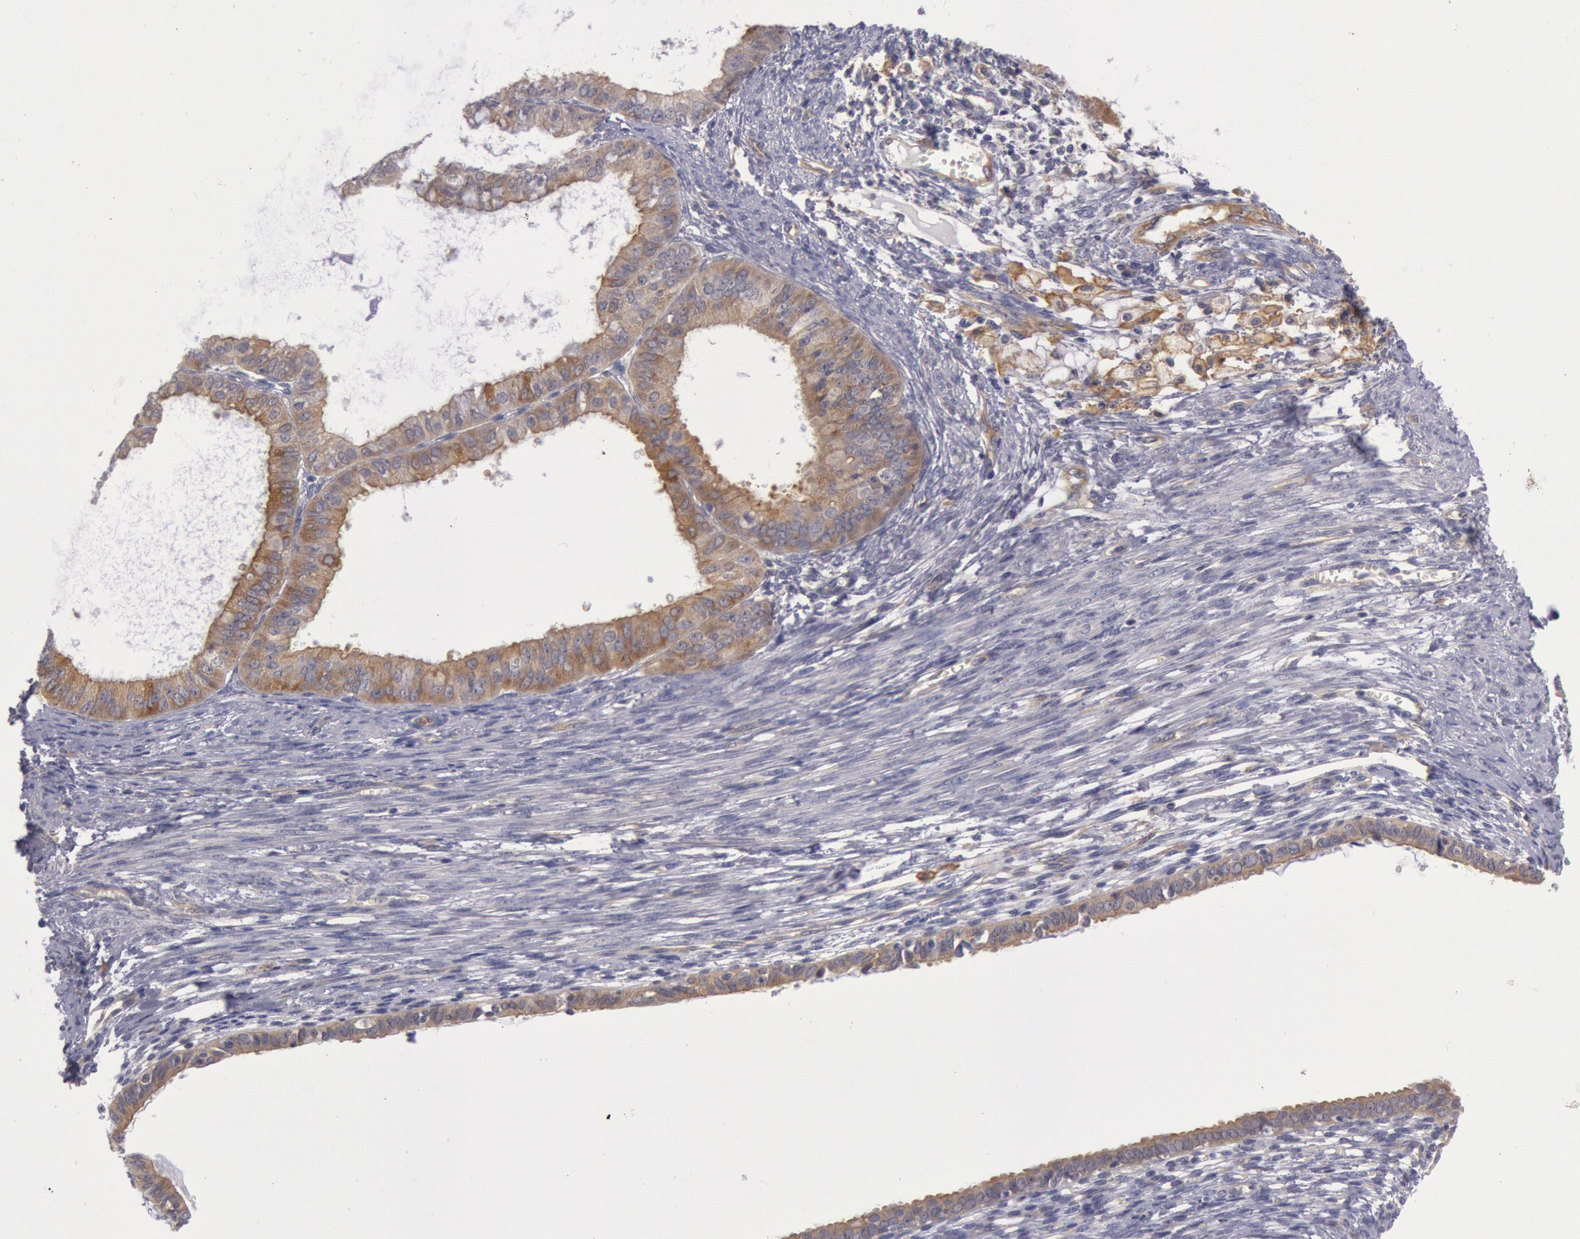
{"staining": {"intensity": "weak", "quantity": "25%-75%", "location": "cytoplasmic/membranous"}, "tissue": "endometrial cancer", "cell_type": "Tumor cells", "image_type": "cancer", "snomed": [{"axis": "morphology", "description": "Adenocarcinoma, NOS"}, {"axis": "topography", "description": "Endometrium"}], "caption": "Endometrial cancer stained with a protein marker displays weak staining in tumor cells.", "gene": "MYO5A", "patient": {"sex": "female", "age": 76}}